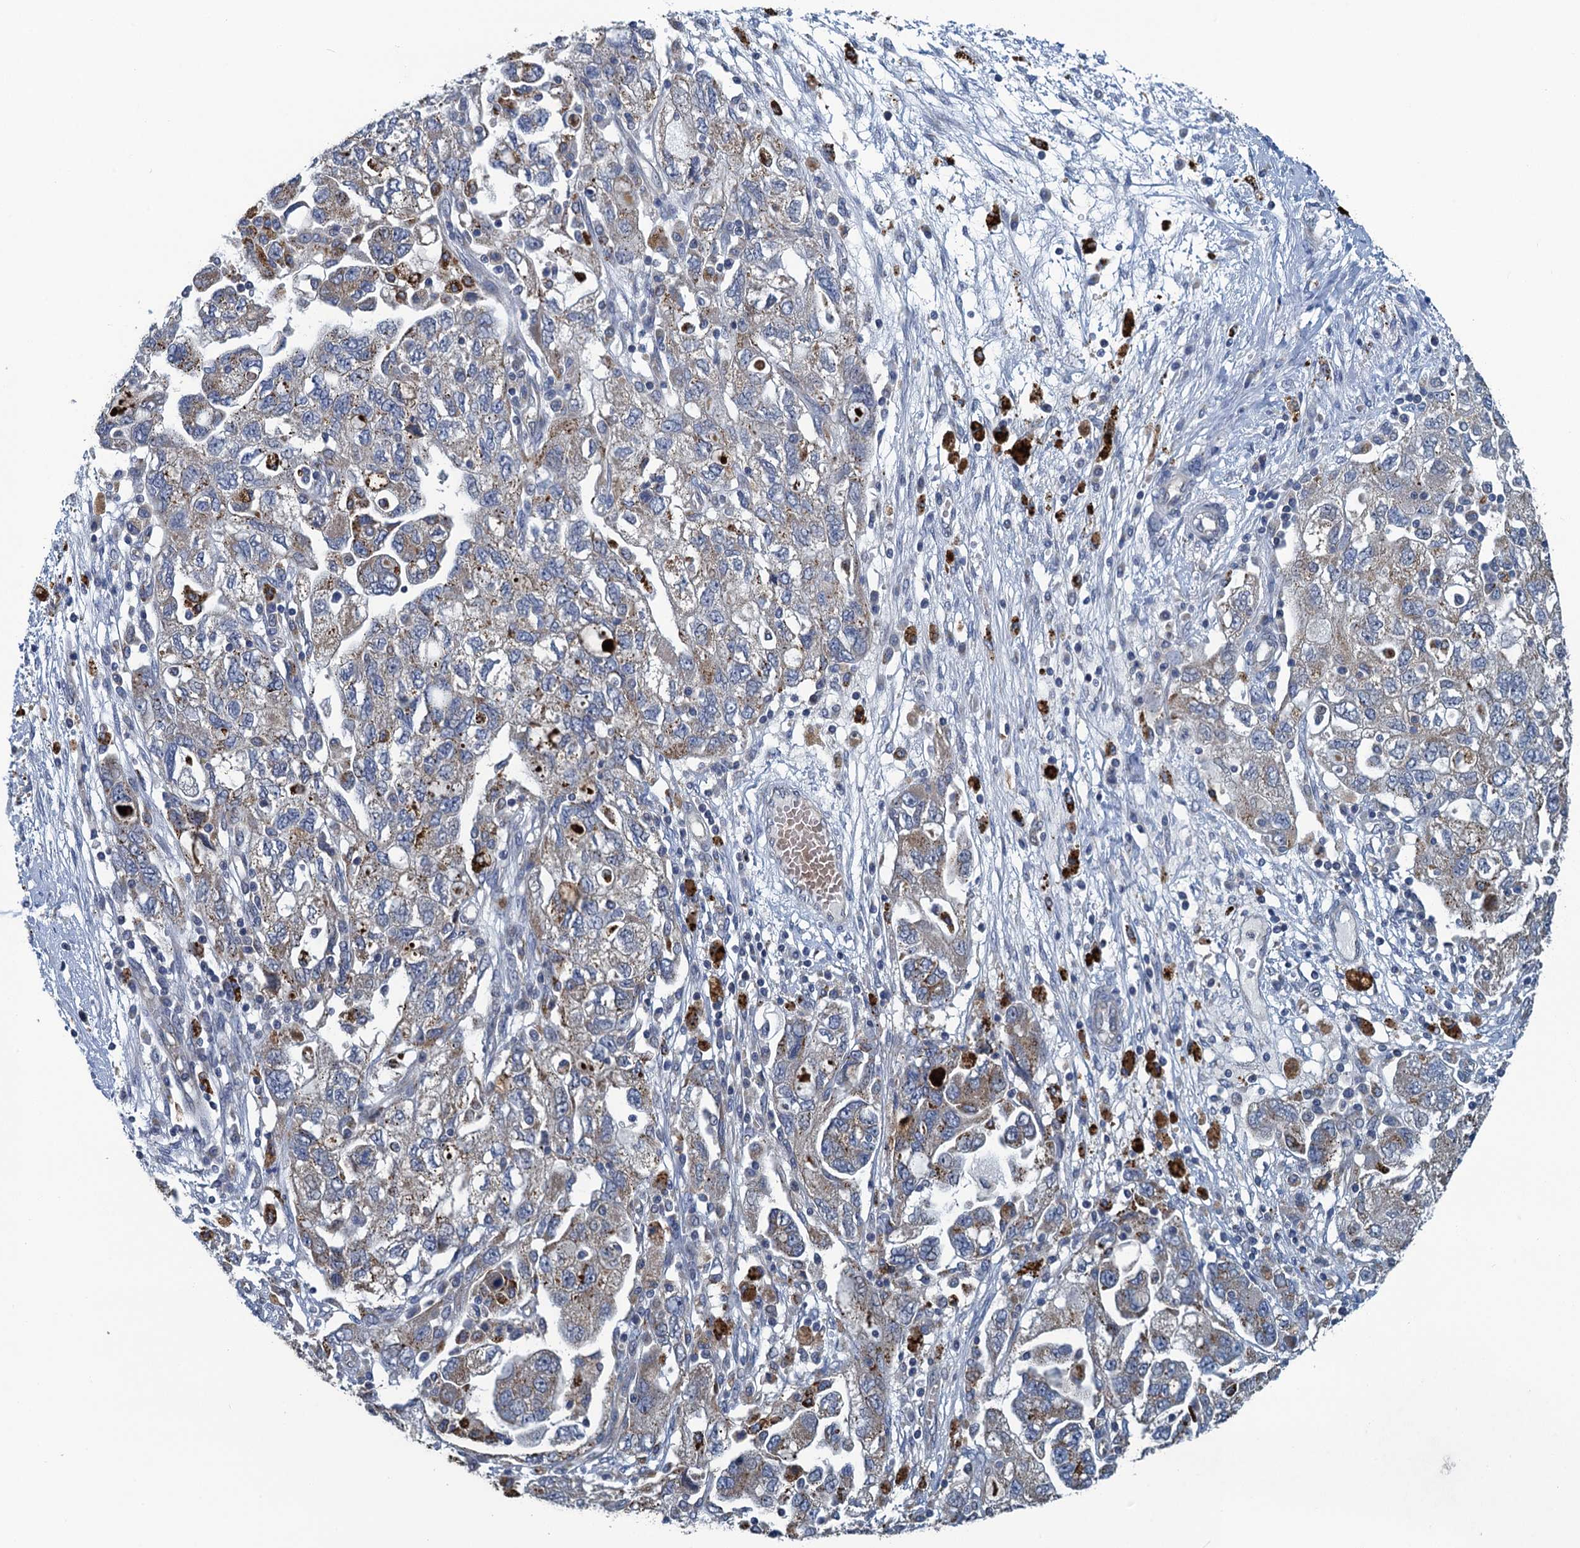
{"staining": {"intensity": "weak", "quantity": ">75%", "location": "cytoplasmic/membranous"}, "tissue": "ovarian cancer", "cell_type": "Tumor cells", "image_type": "cancer", "snomed": [{"axis": "morphology", "description": "Carcinoma, NOS"}, {"axis": "morphology", "description": "Cystadenocarcinoma, serous, NOS"}, {"axis": "topography", "description": "Ovary"}], "caption": "Immunohistochemistry staining of ovarian cancer, which shows low levels of weak cytoplasmic/membranous positivity in approximately >75% of tumor cells indicating weak cytoplasmic/membranous protein positivity. The staining was performed using DAB (3,3'-diaminobenzidine) (brown) for protein detection and nuclei were counterstained in hematoxylin (blue).", "gene": "KBTBD8", "patient": {"sex": "female", "age": 69}}